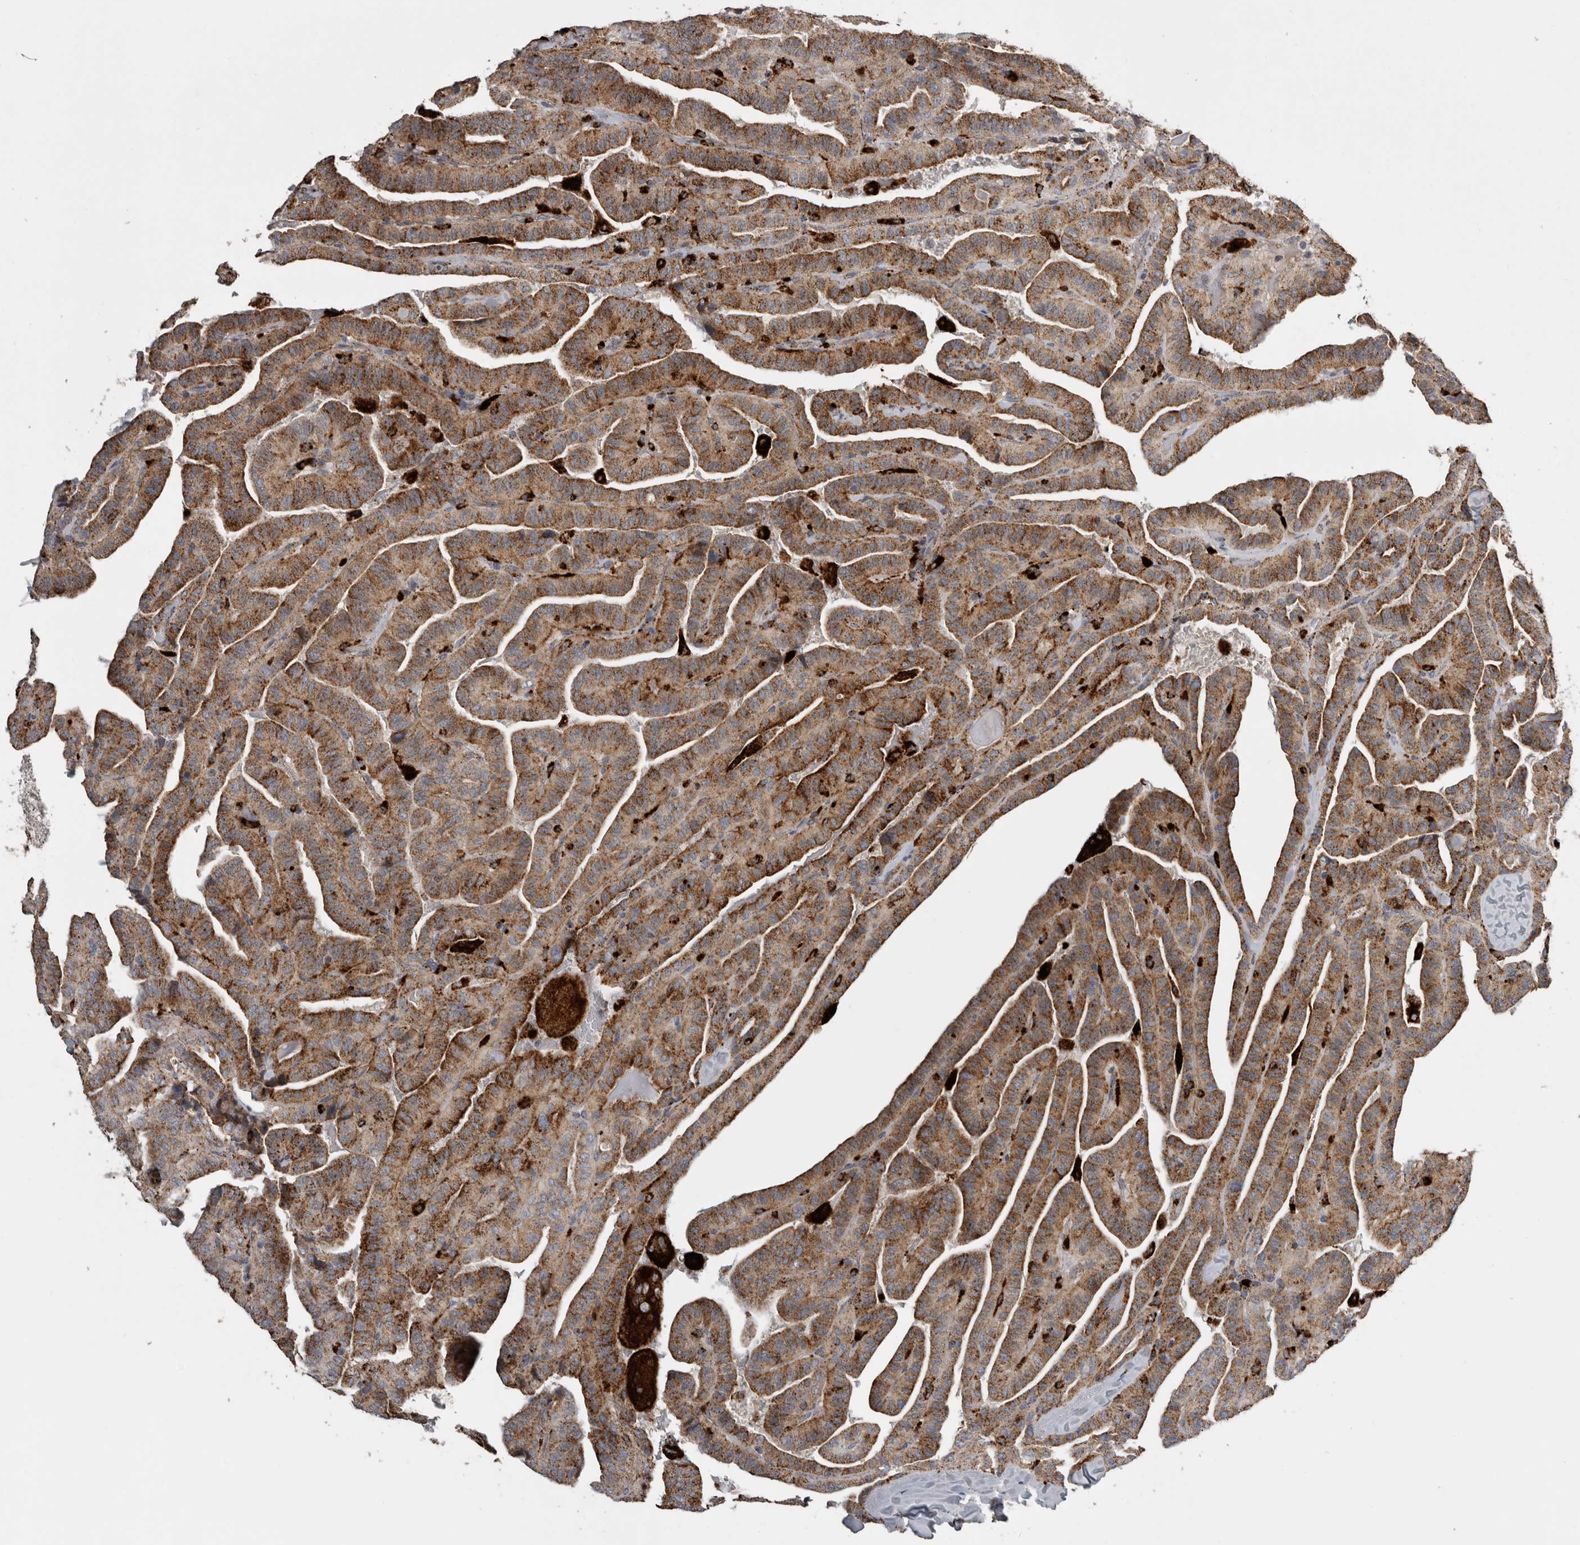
{"staining": {"intensity": "moderate", "quantity": ">75%", "location": "cytoplasmic/membranous"}, "tissue": "thyroid cancer", "cell_type": "Tumor cells", "image_type": "cancer", "snomed": [{"axis": "morphology", "description": "Papillary adenocarcinoma, NOS"}, {"axis": "topography", "description": "Thyroid gland"}], "caption": "A brown stain labels moderate cytoplasmic/membranous positivity of a protein in thyroid papillary adenocarcinoma tumor cells.", "gene": "CTSZ", "patient": {"sex": "male", "age": 77}}